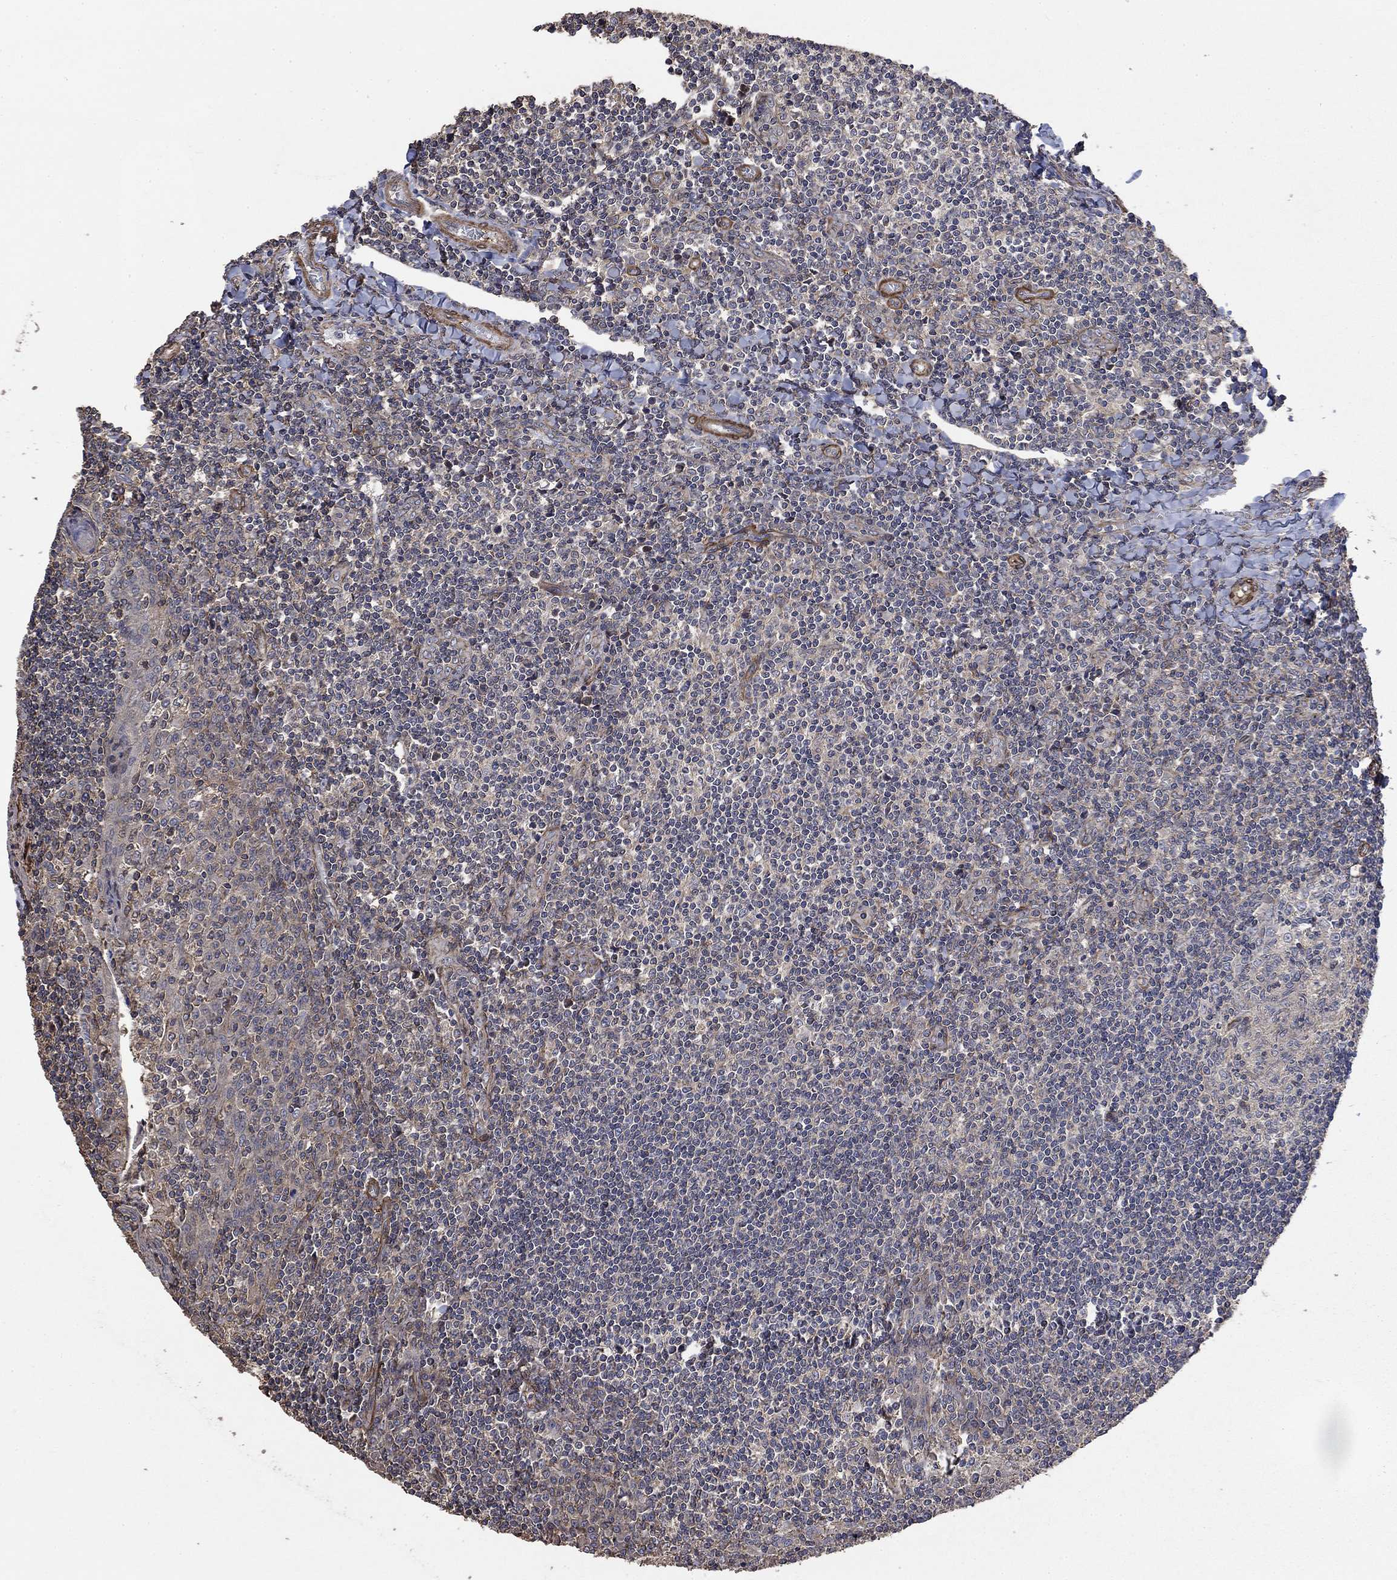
{"staining": {"intensity": "negative", "quantity": "none", "location": "none"}, "tissue": "tonsil", "cell_type": "Germinal center cells", "image_type": "normal", "snomed": [{"axis": "morphology", "description": "Normal tissue, NOS"}, {"axis": "topography", "description": "Tonsil"}], "caption": "Immunohistochemical staining of normal tonsil displays no significant positivity in germinal center cells.", "gene": "PDE3A", "patient": {"sex": "female", "age": 12}}